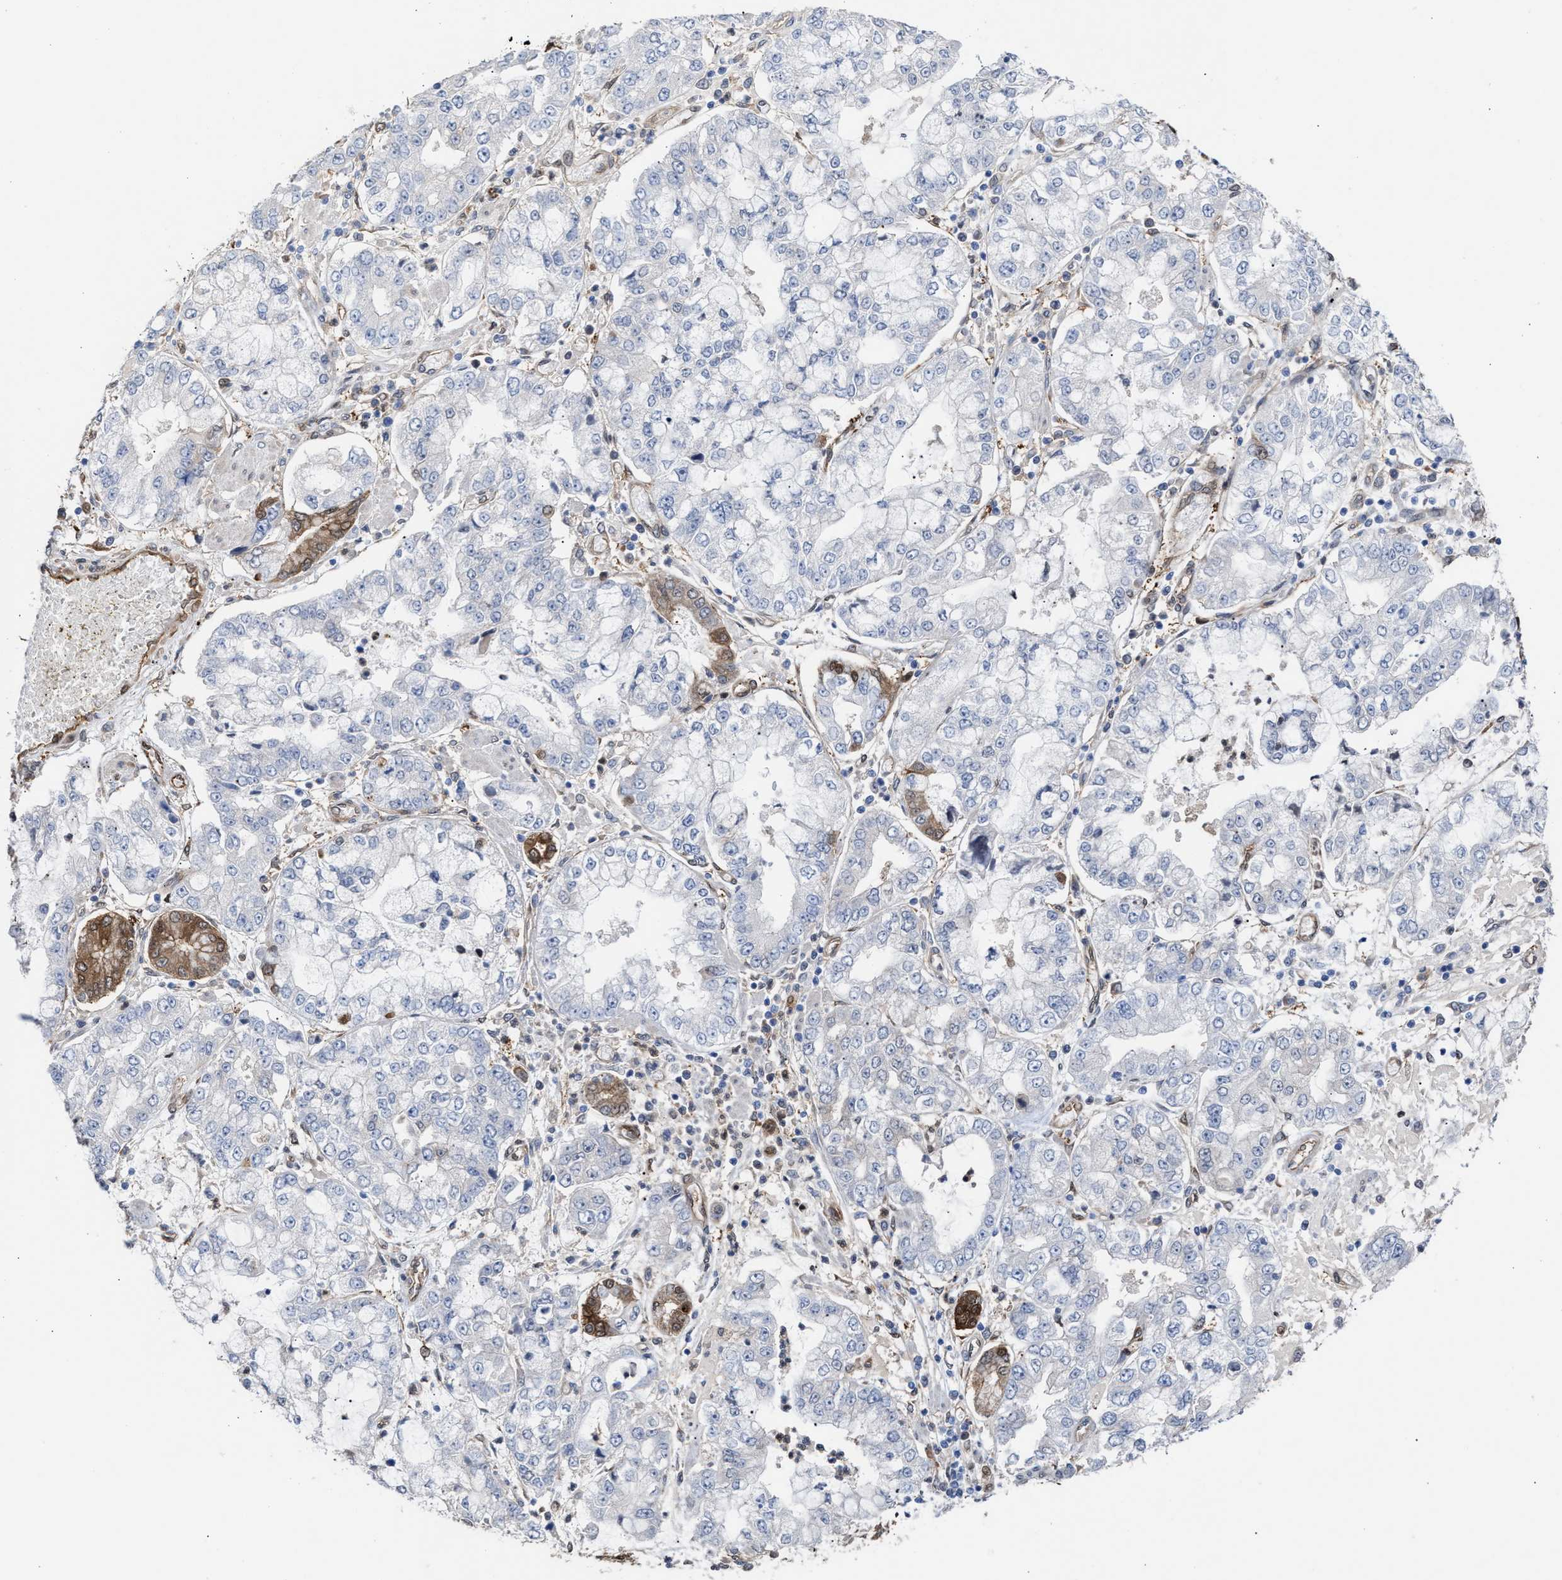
{"staining": {"intensity": "weak", "quantity": "<25%", "location": "cytoplasmic/membranous"}, "tissue": "stomach cancer", "cell_type": "Tumor cells", "image_type": "cancer", "snomed": [{"axis": "morphology", "description": "Adenocarcinoma, NOS"}, {"axis": "topography", "description": "Stomach"}], "caption": "This histopathology image is of adenocarcinoma (stomach) stained with IHC to label a protein in brown with the nuclei are counter-stained blue. There is no positivity in tumor cells.", "gene": "TP53I3", "patient": {"sex": "male", "age": 76}}